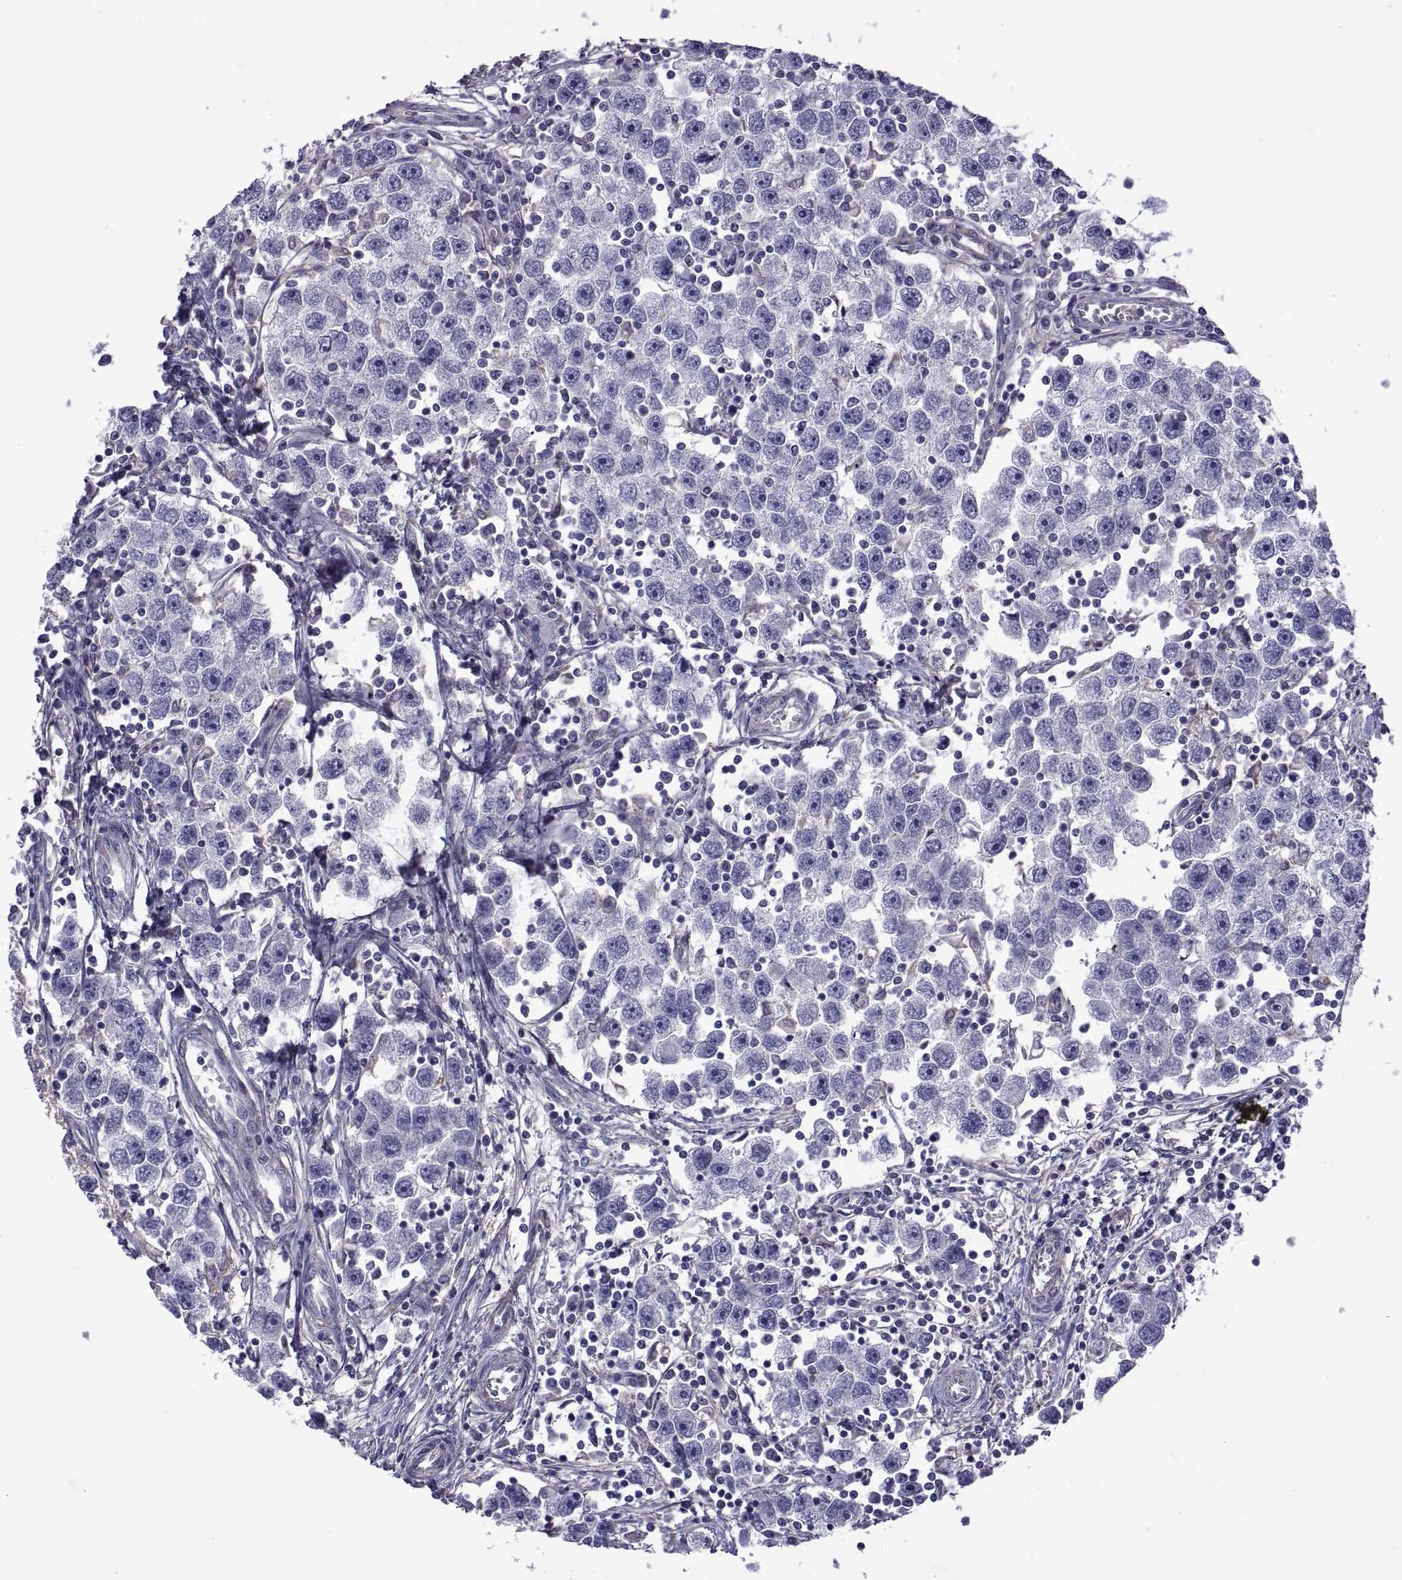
{"staining": {"intensity": "negative", "quantity": "none", "location": "none"}, "tissue": "testis cancer", "cell_type": "Tumor cells", "image_type": "cancer", "snomed": [{"axis": "morphology", "description": "Seminoma, NOS"}, {"axis": "topography", "description": "Testis"}], "caption": "High power microscopy micrograph of an immunohistochemistry photomicrograph of testis cancer, revealing no significant staining in tumor cells.", "gene": "TMC3", "patient": {"sex": "male", "age": 30}}